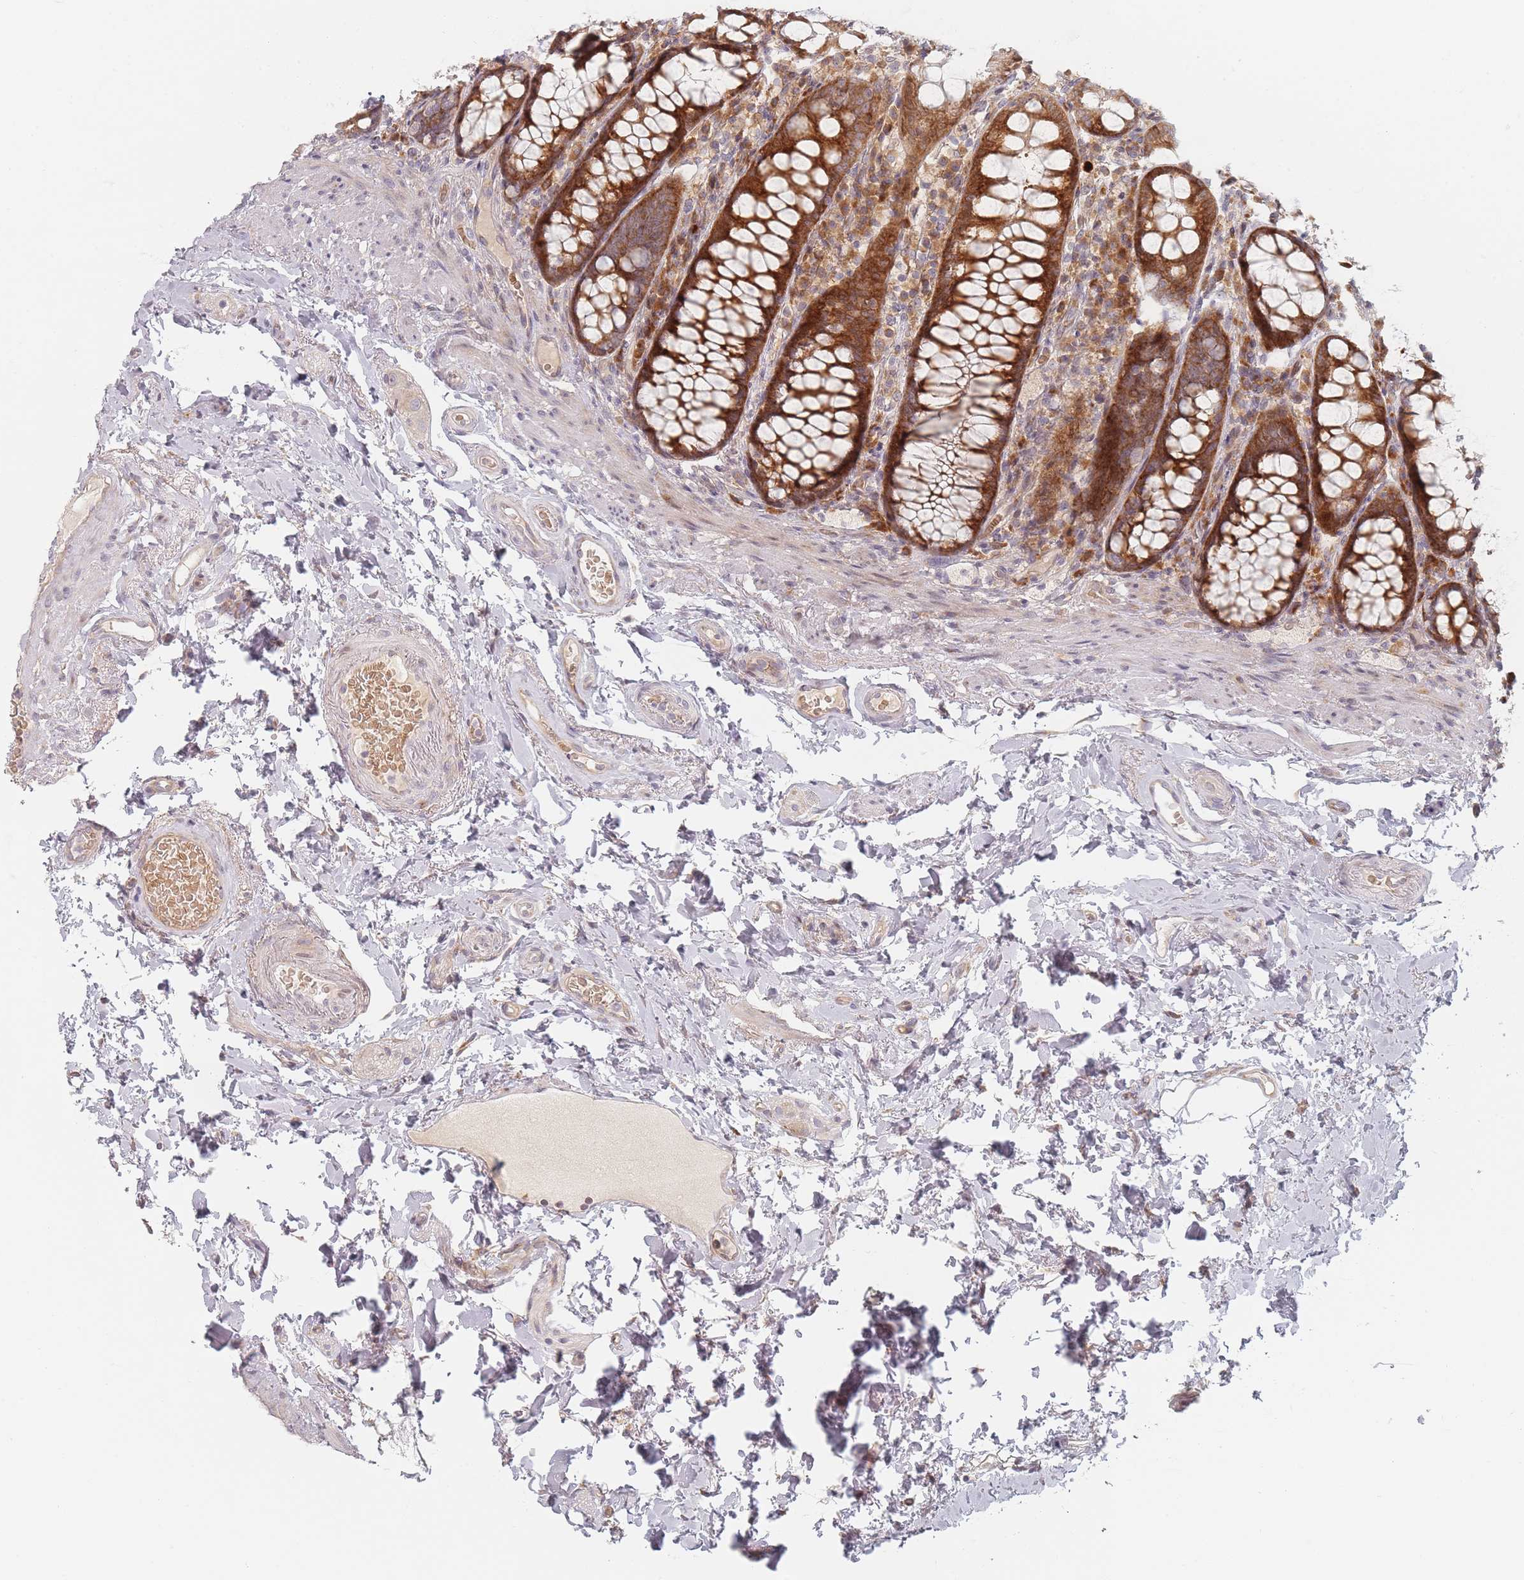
{"staining": {"intensity": "strong", "quantity": ">75%", "location": "cytoplasmic/membranous"}, "tissue": "rectum", "cell_type": "Glandular cells", "image_type": "normal", "snomed": [{"axis": "morphology", "description": "Normal tissue, NOS"}, {"axis": "topography", "description": "Rectum"}], "caption": "This micrograph exhibits IHC staining of unremarkable human rectum, with high strong cytoplasmic/membranous expression in about >75% of glandular cells.", "gene": "ZKSCAN7", "patient": {"sex": "male", "age": 83}}